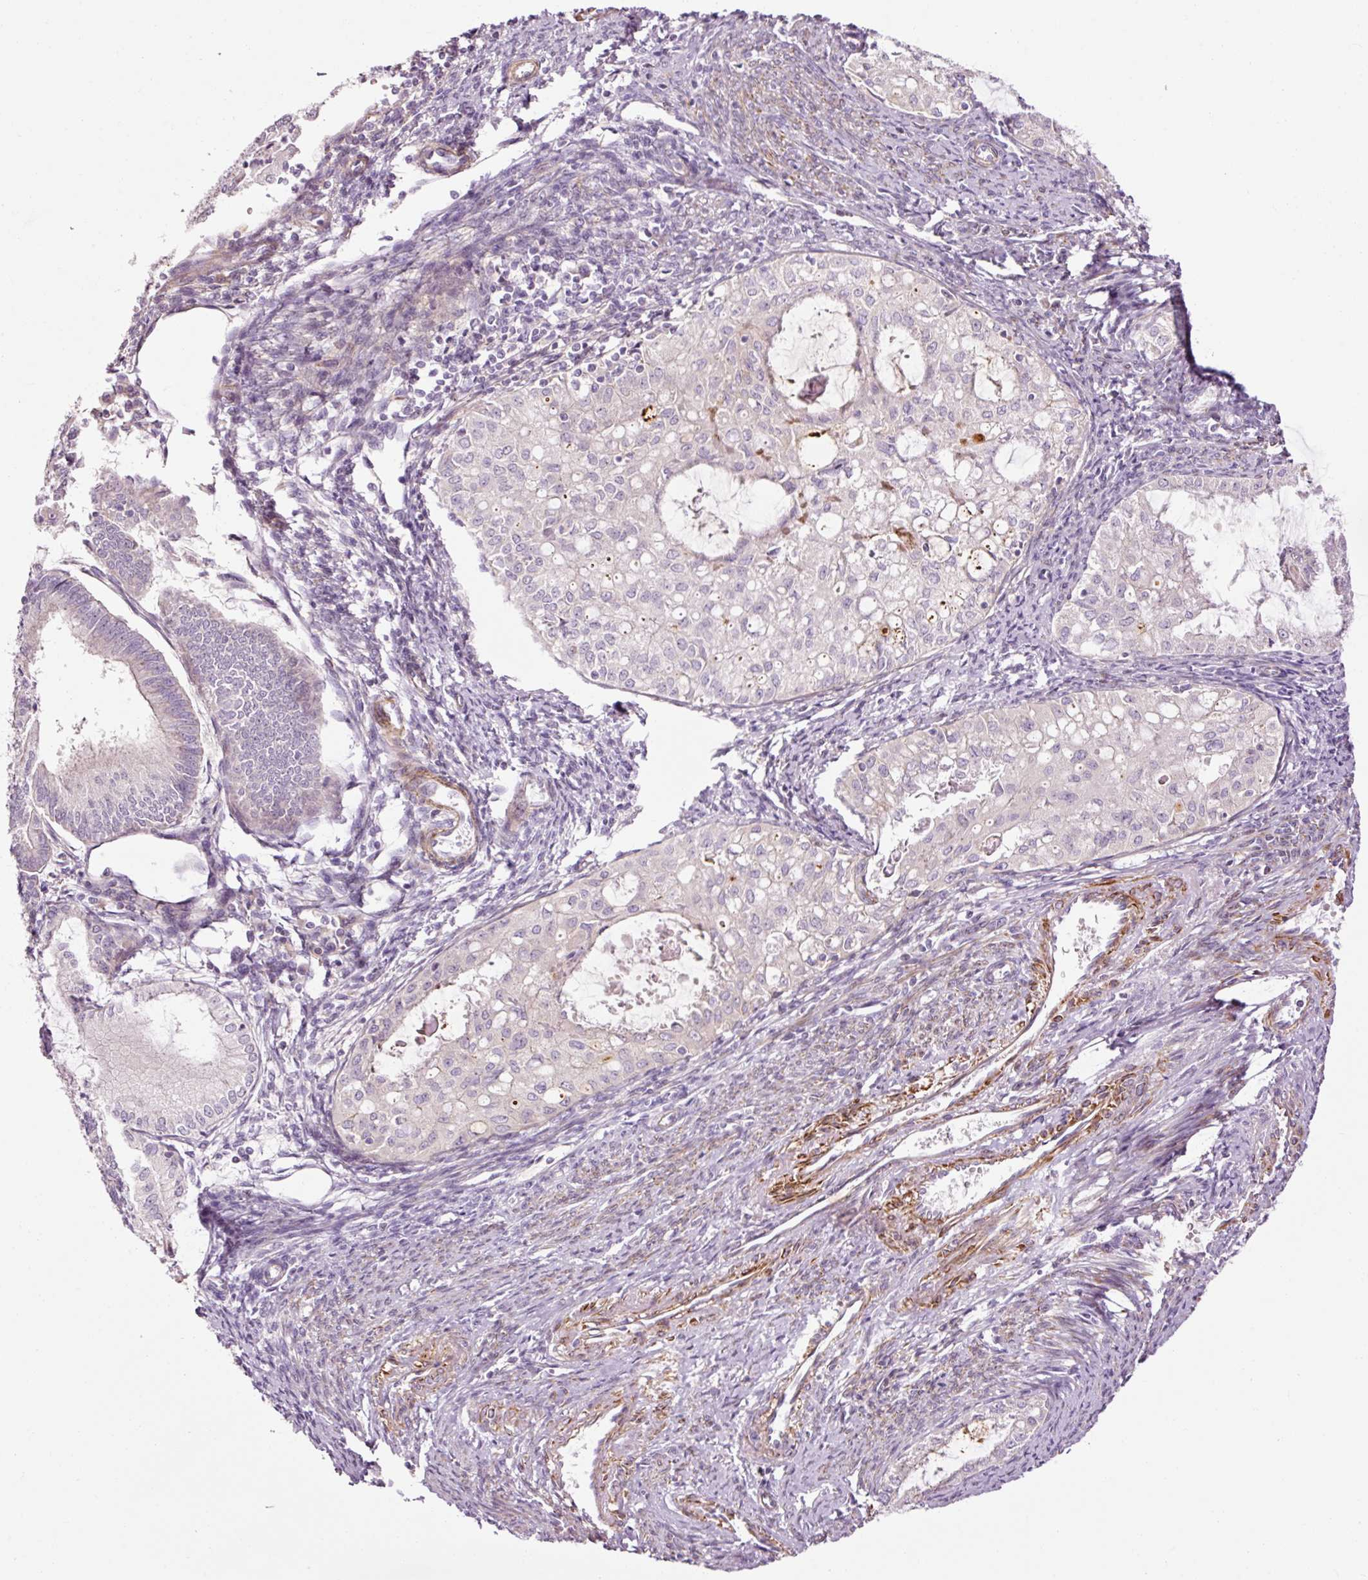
{"staining": {"intensity": "negative", "quantity": "none", "location": "none"}, "tissue": "endometrial cancer", "cell_type": "Tumor cells", "image_type": "cancer", "snomed": [{"axis": "morphology", "description": "Adenocarcinoma, NOS"}, {"axis": "topography", "description": "Endometrium"}], "caption": "High power microscopy micrograph of an IHC image of endometrial adenocarcinoma, revealing no significant staining in tumor cells.", "gene": "ANKRD20A1", "patient": {"sex": "female", "age": 70}}